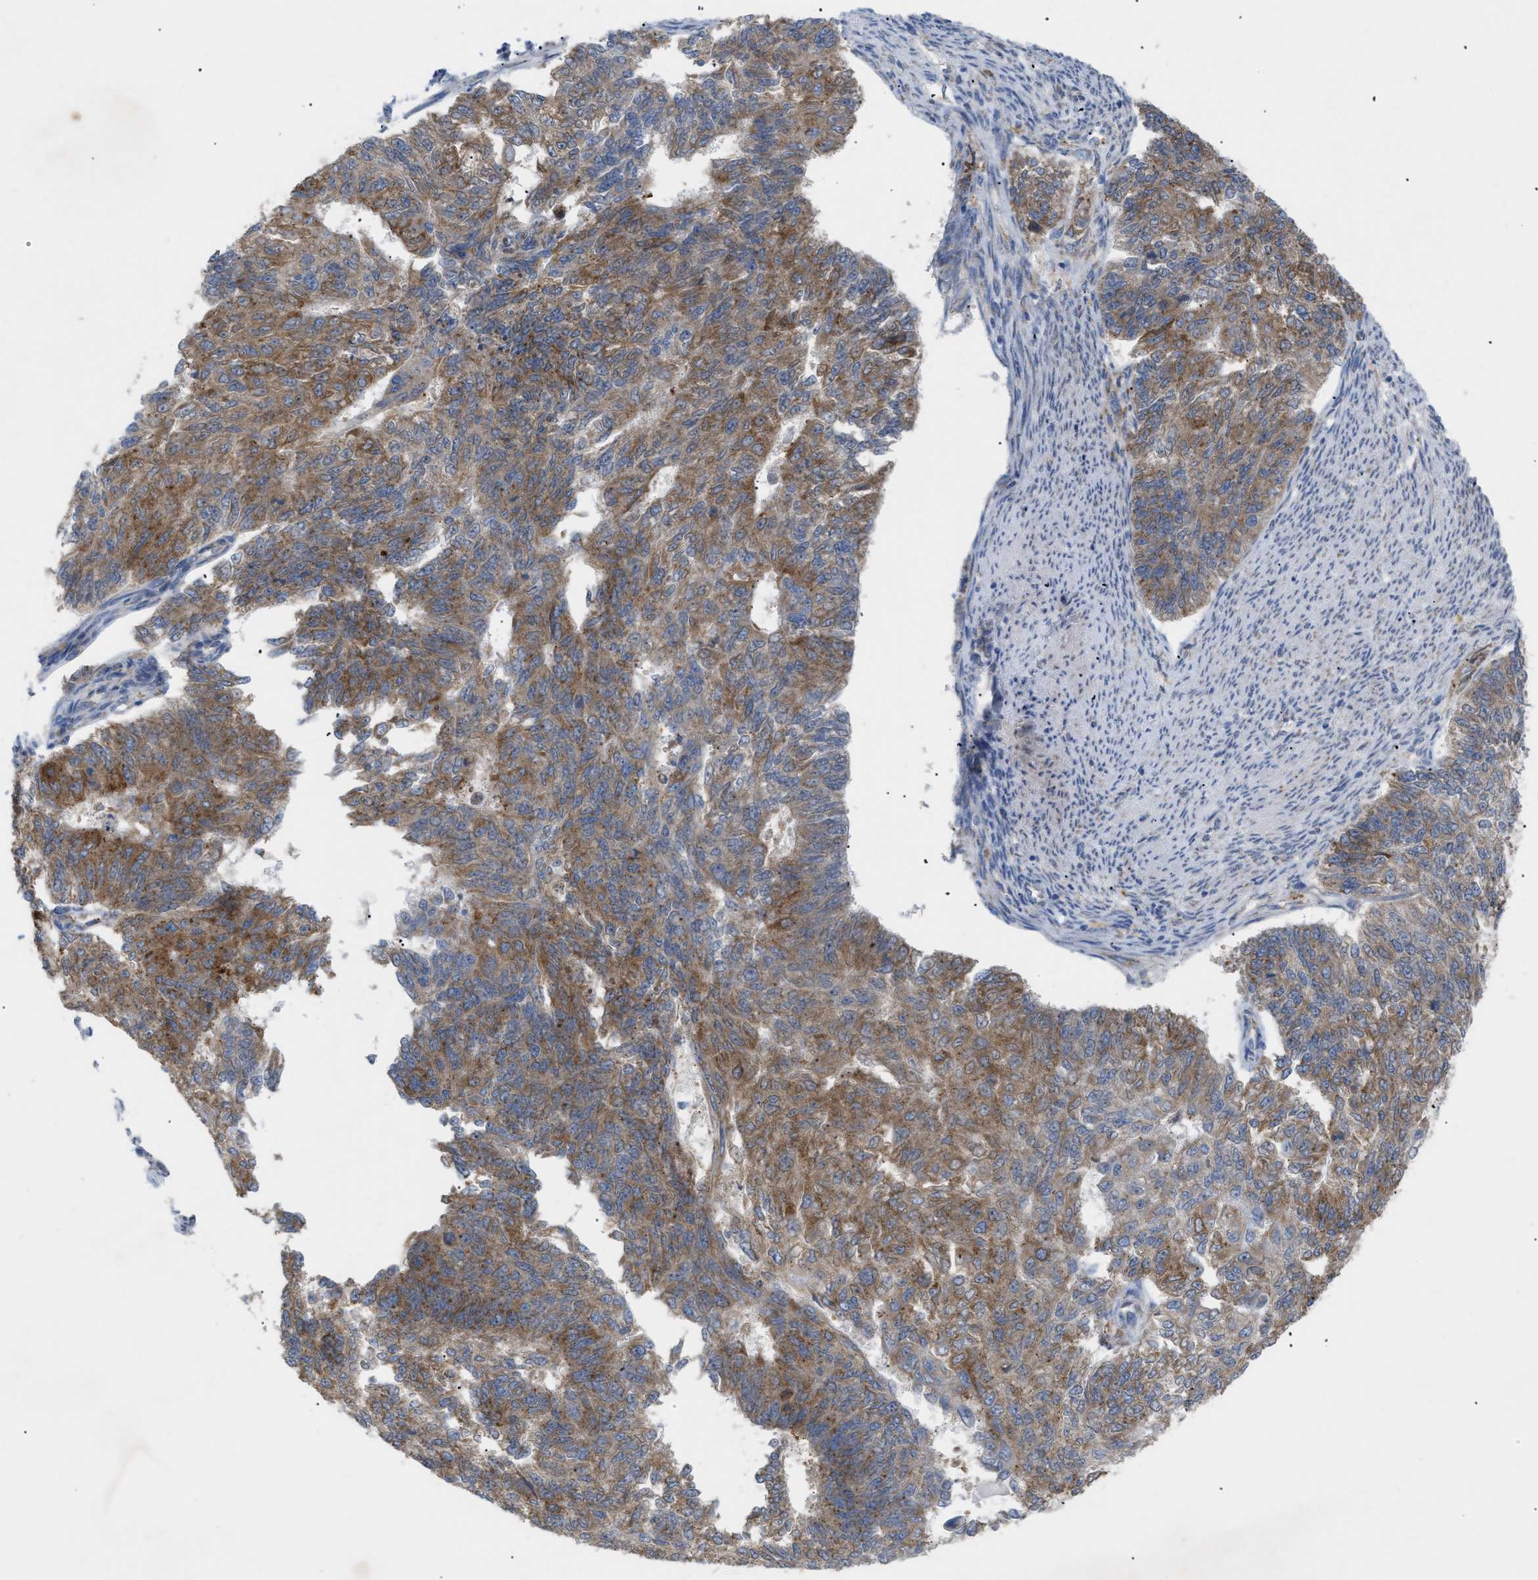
{"staining": {"intensity": "moderate", "quantity": ">75%", "location": "cytoplasmic/membranous"}, "tissue": "endometrial cancer", "cell_type": "Tumor cells", "image_type": "cancer", "snomed": [{"axis": "morphology", "description": "Adenocarcinoma, NOS"}, {"axis": "topography", "description": "Endometrium"}], "caption": "Endometrial adenocarcinoma stained with IHC displays moderate cytoplasmic/membranous expression in approximately >75% of tumor cells.", "gene": "SLC50A1", "patient": {"sex": "female", "age": 32}}